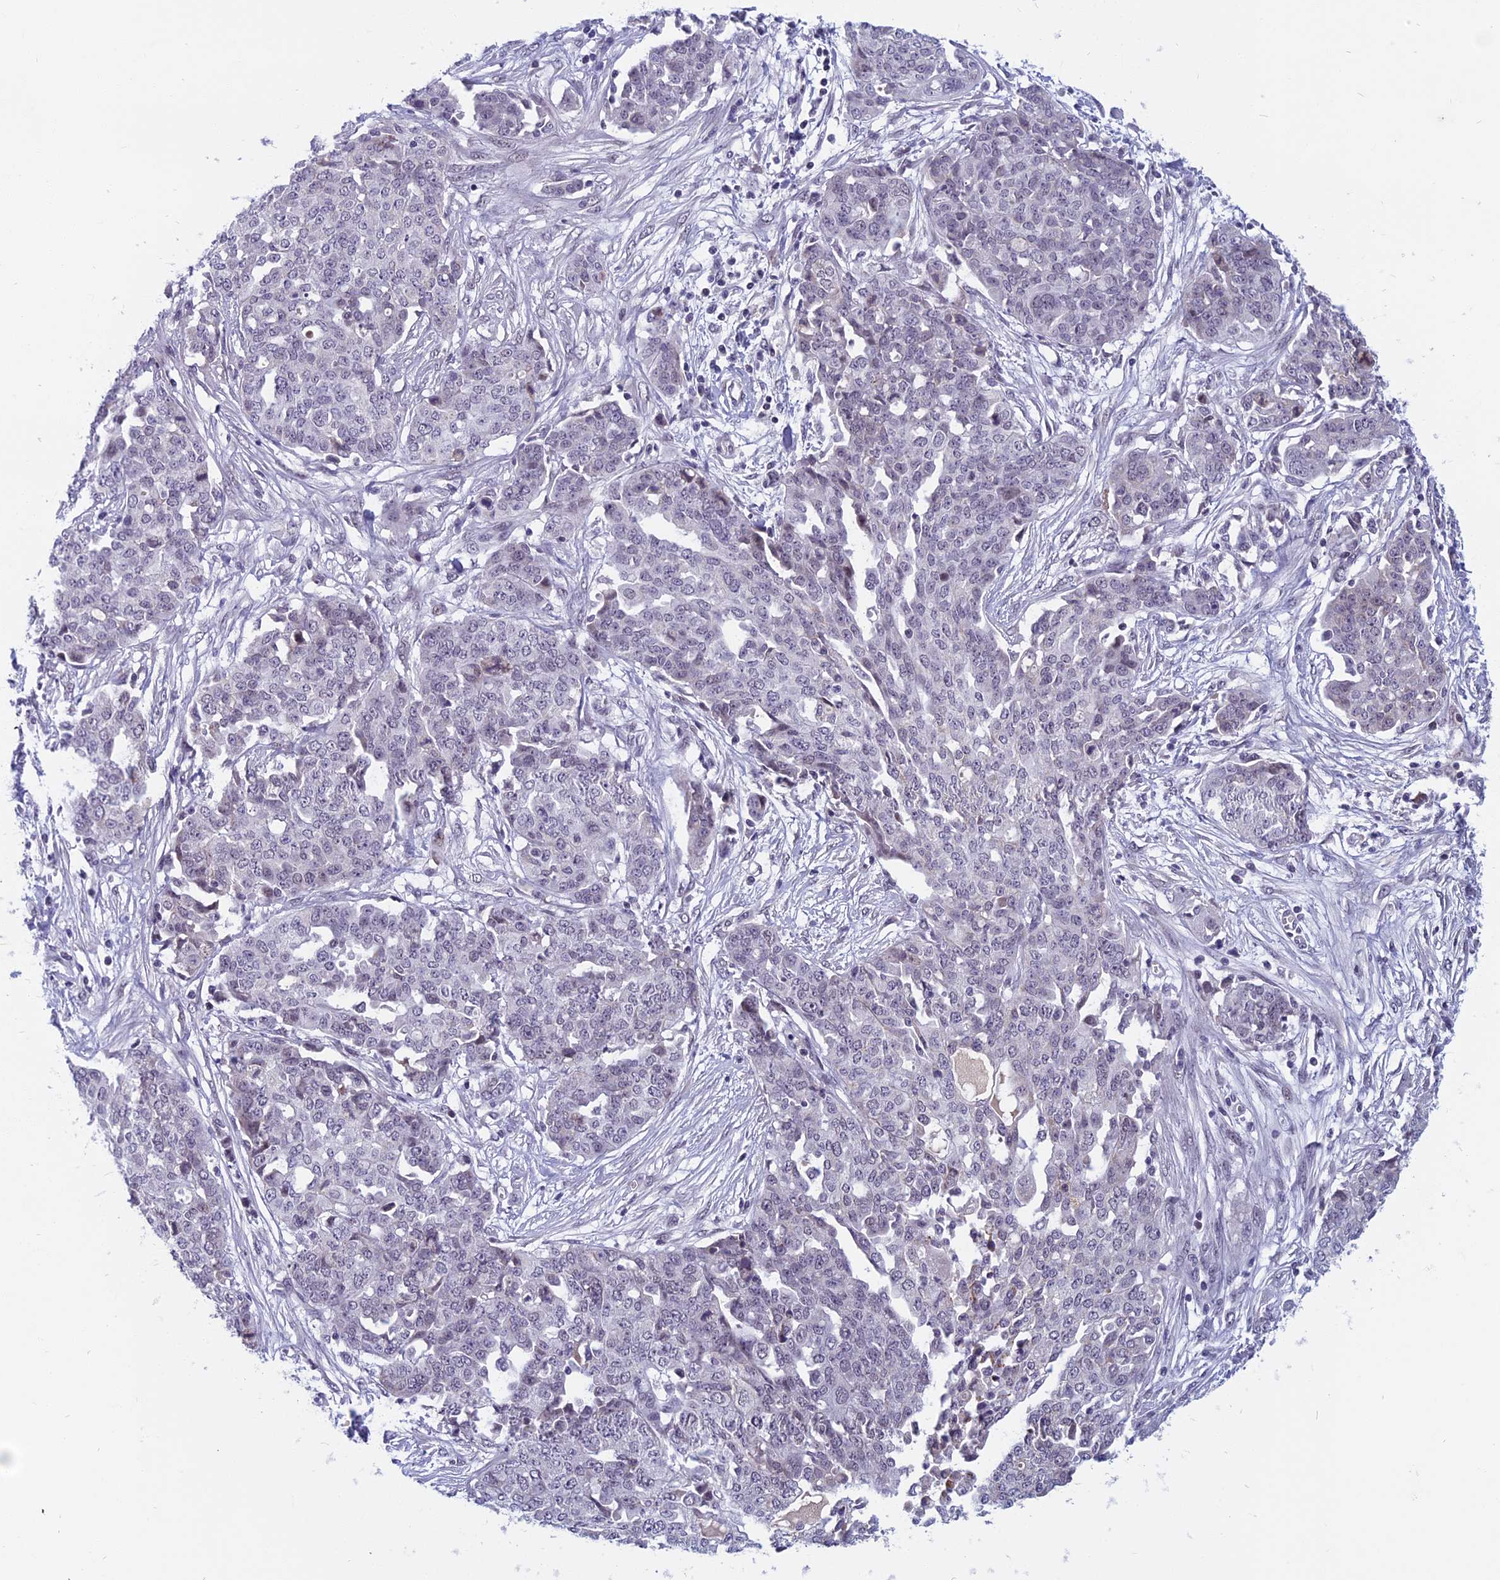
{"staining": {"intensity": "negative", "quantity": "none", "location": "none"}, "tissue": "ovarian cancer", "cell_type": "Tumor cells", "image_type": "cancer", "snomed": [{"axis": "morphology", "description": "Cystadenocarcinoma, serous, NOS"}, {"axis": "topography", "description": "Soft tissue"}, {"axis": "topography", "description": "Ovary"}], "caption": "DAB immunohistochemical staining of human serous cystadenocarcinoma (ovarian) displays no significant positivity in tumor cells.", "gene": "CDC7", "patient": {"sex": "female", "age": 57}}